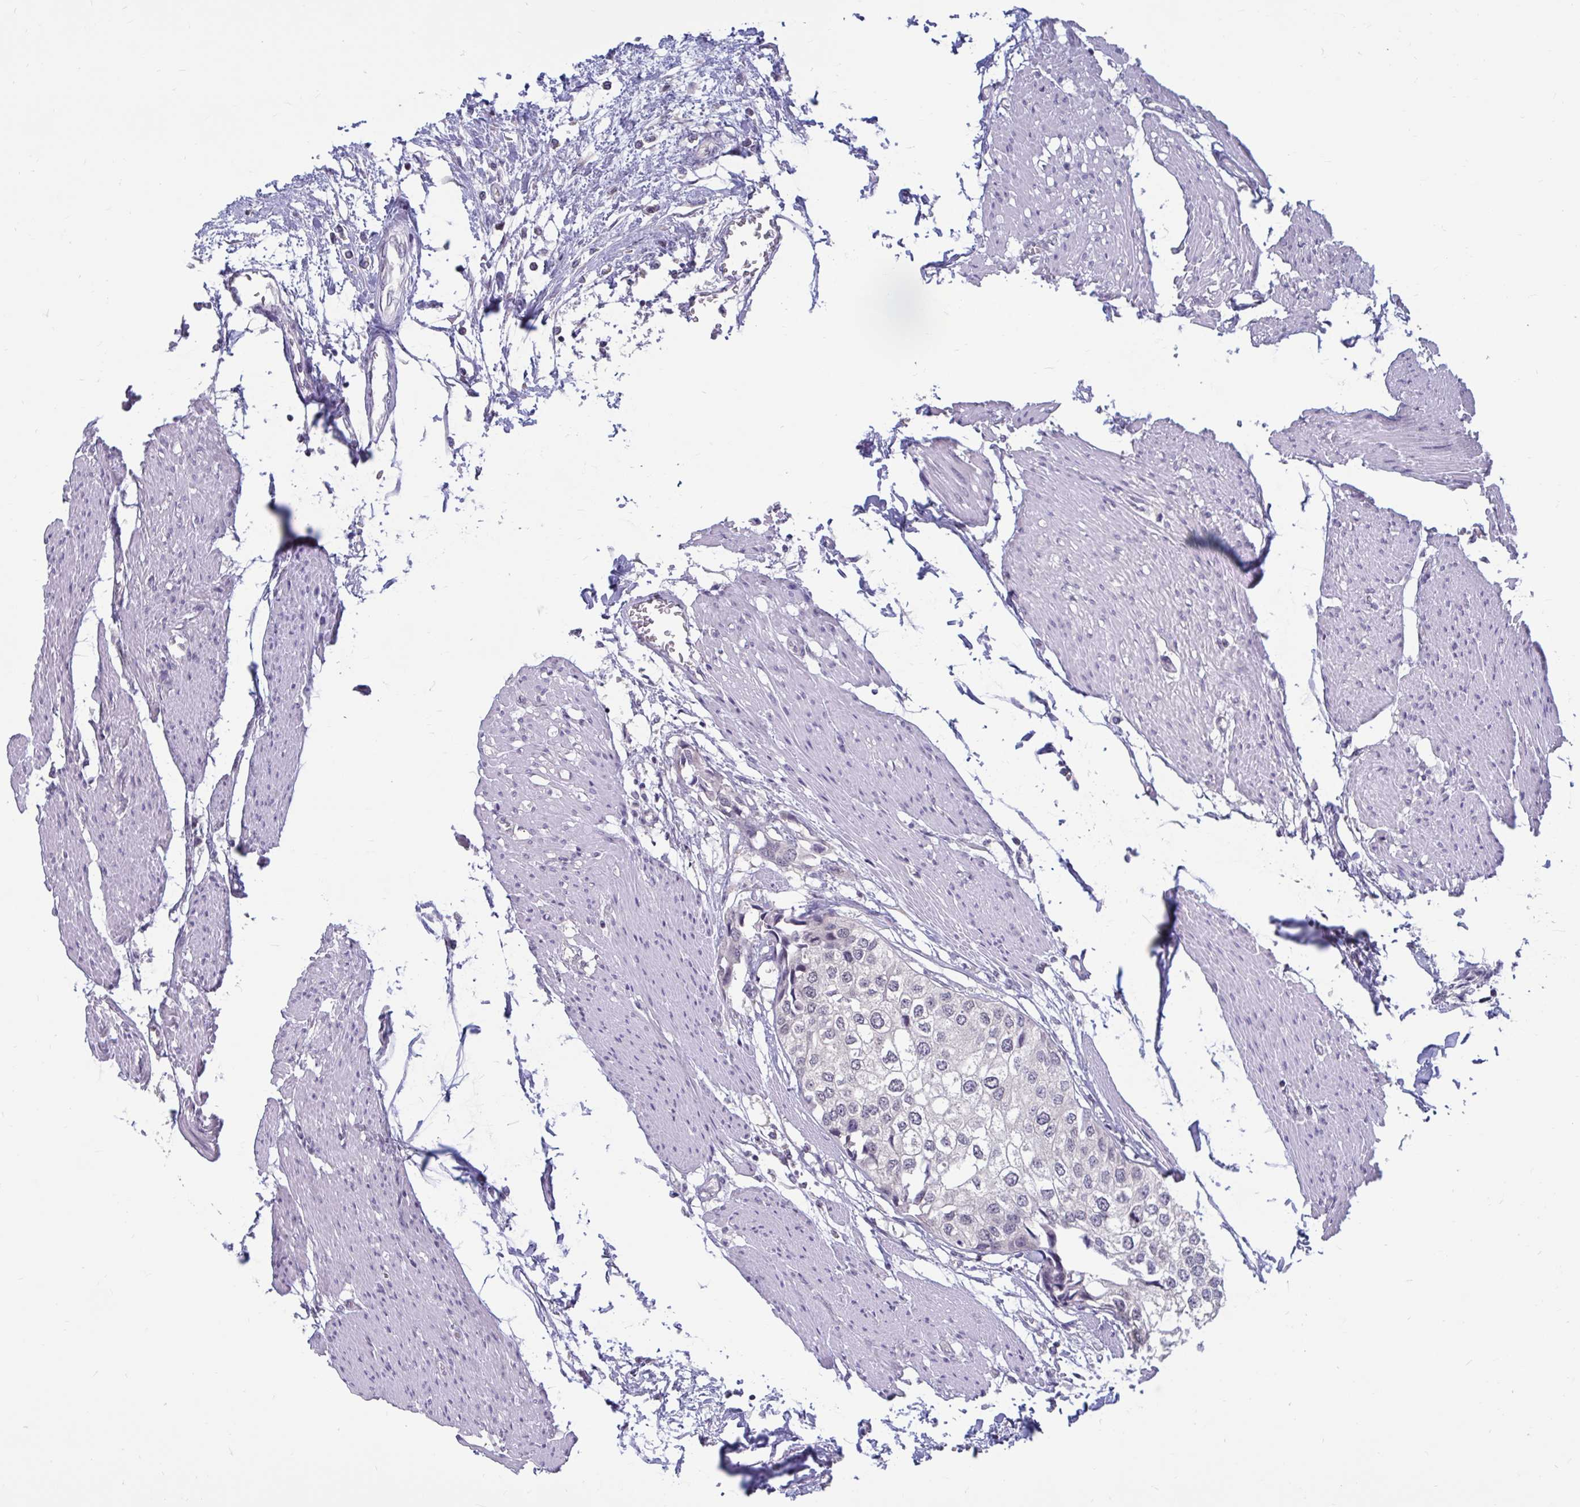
{"staining": {"intensity": "negative", "quantity": "none", "location": "none"}, "tissue": "urothelial cancer", "cell_type": "Tumor cells", "image_type": "cancer", "snomed": [{"axis": "morphology", "description": "Urothelial carcinoma, High grade"}, {"axis": "topography", "description": "Urinary bladder"}], "caption": "This is an immunohistochemistry (IHC) image of urothelial cancer. There is no staining in tumor cells.", "gene": "ARPP19", "patient": {"sex": "male", "age": 64}}